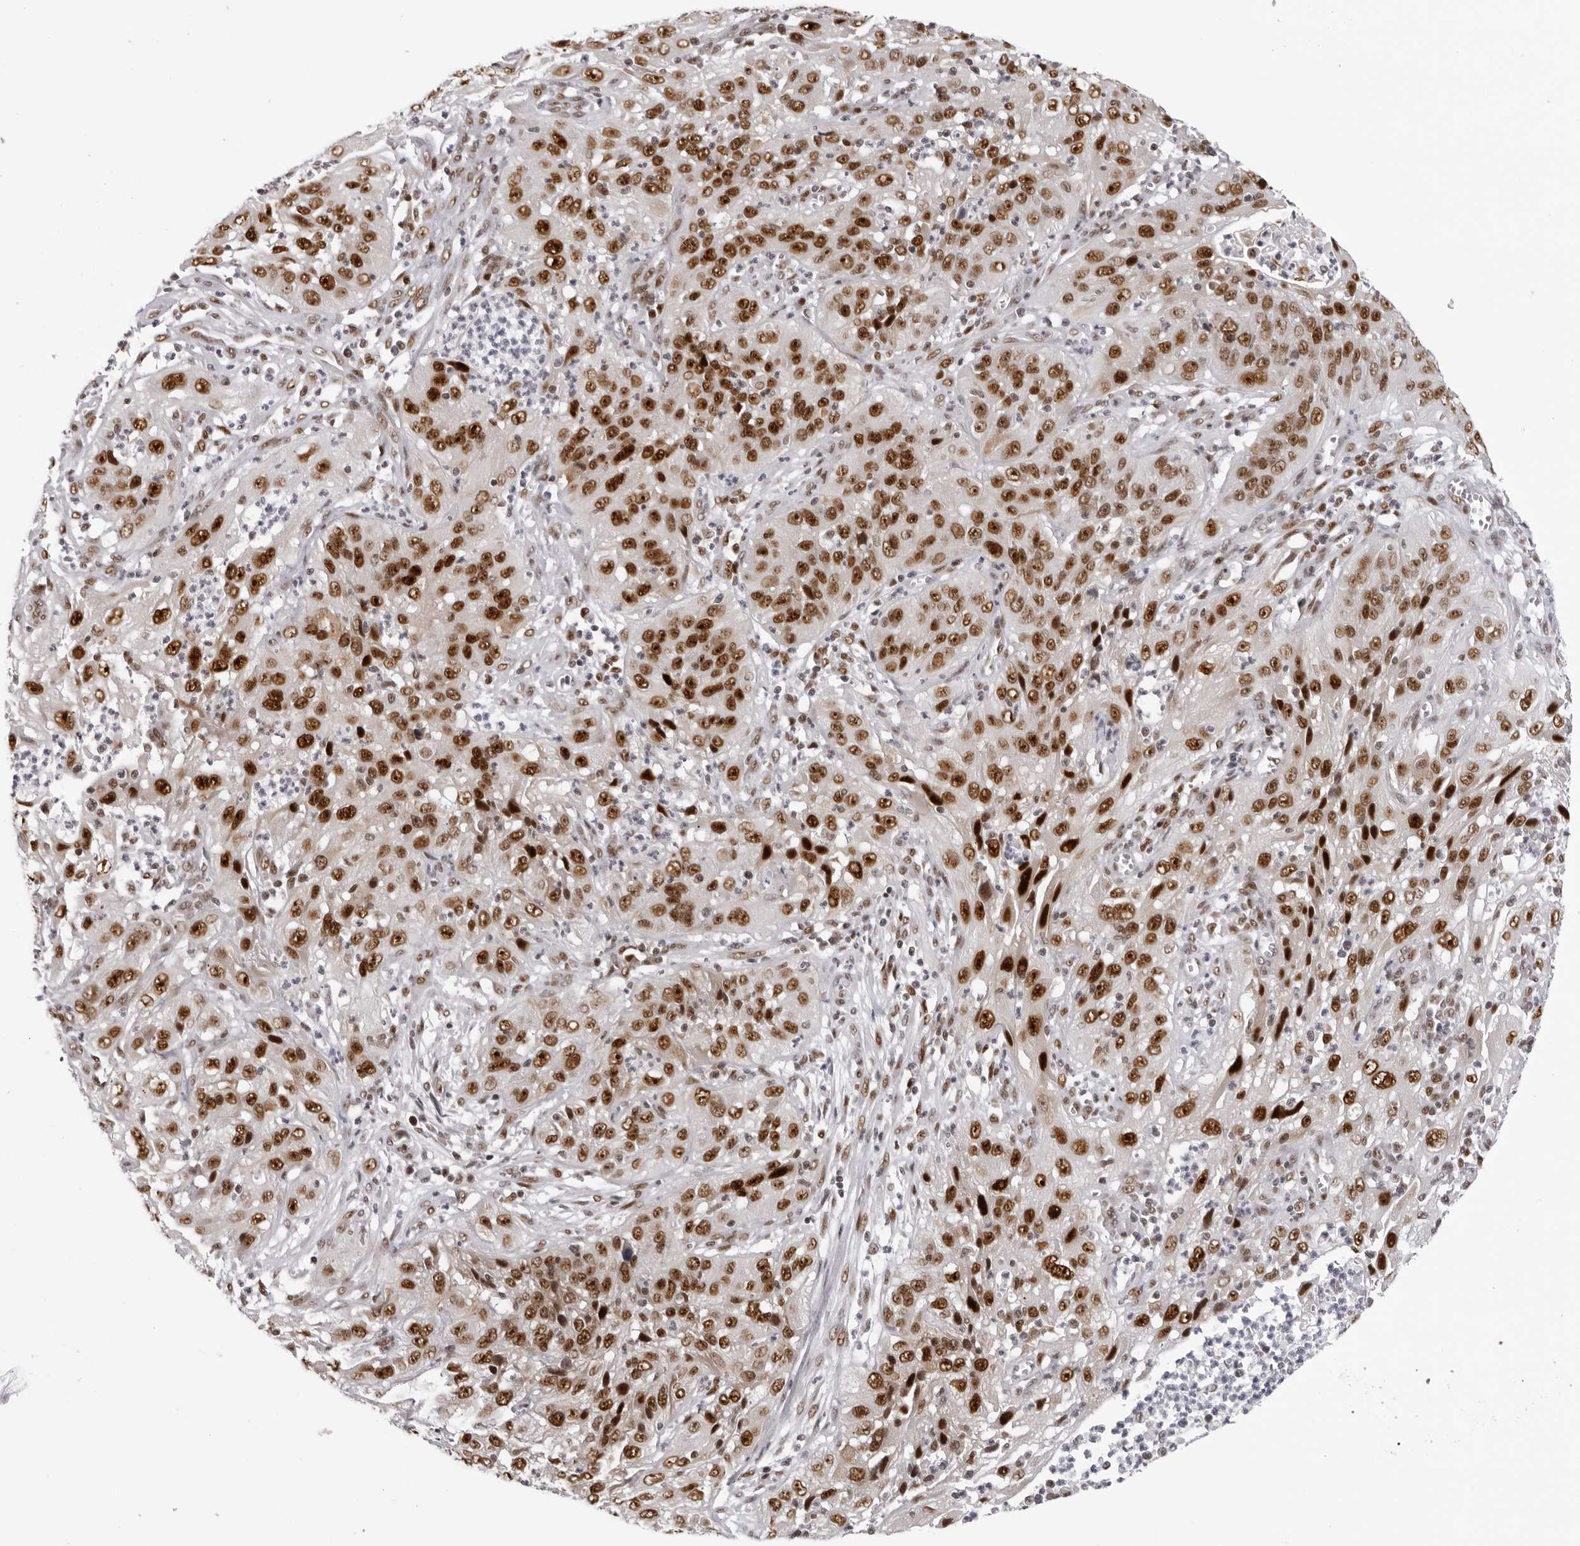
{"staining": {"intensity": "strong", "quantity": ">75%", "location": "nuclear"}, "tissue": "cervical cancer", "cell_type": "Tumor cells", "image_type": "cancer", "snomed": [{"axis": "morphology", "description": "Squamous cell carcinoma, NOS"}, {"axis": "topography", "description": "Cervix"}], "caption": "Strong nuclear staining is appreciated in about >75% of tumor cells in cervical cancer.", "gene": "HEXIM2", "patient": {"sex": "female", "age": 32}}